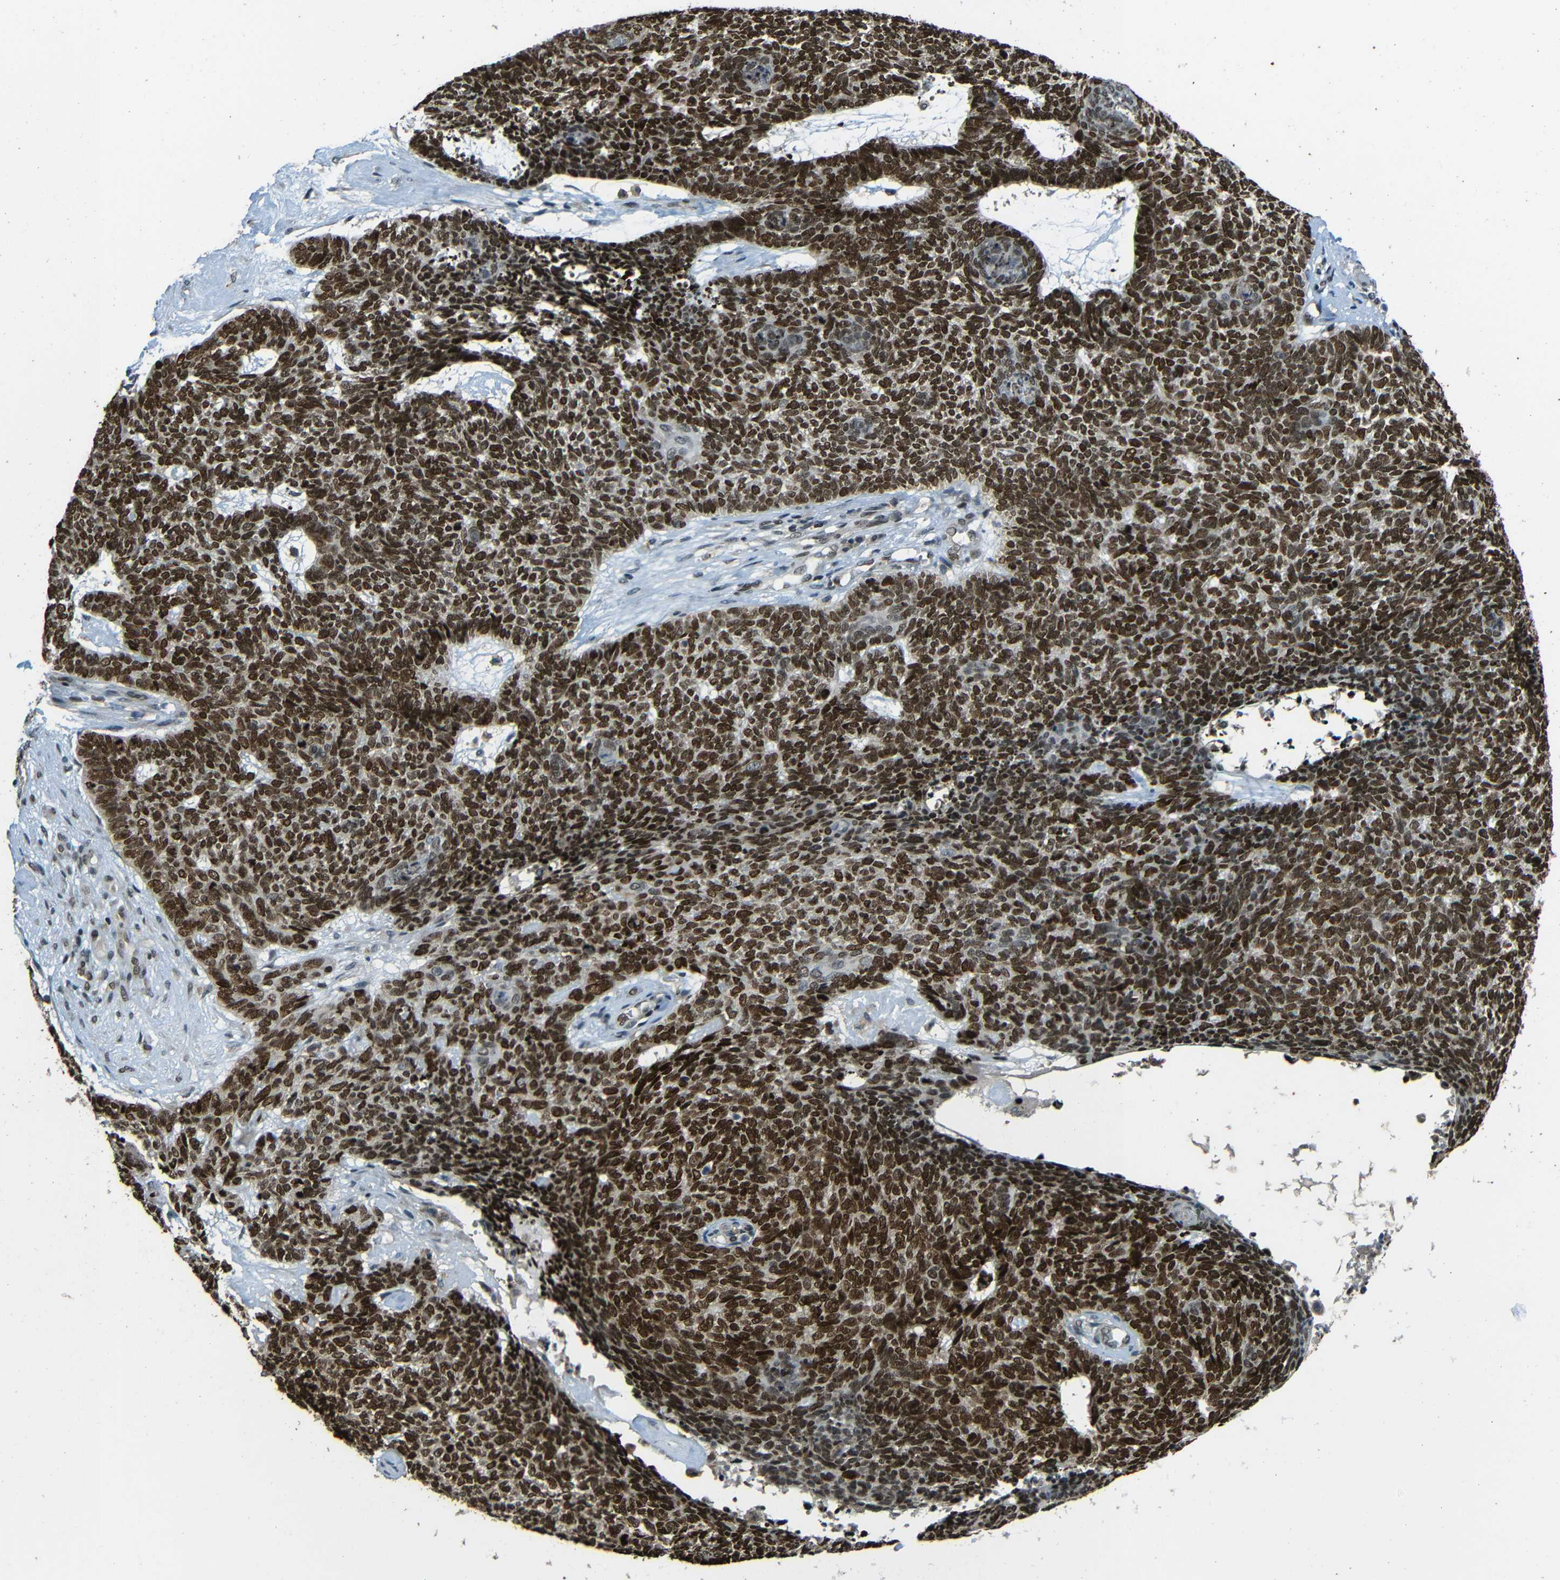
{"staining": {"intensity": "strong", "quantity": ">75%", "location": "nuclear"}, "tissue": "skin cancer", "cell_type": "Tumor cells", "image_type": "cancer", "snomed": [{"axis": "morphology", "description": "Basal cell carcinoma"}, {"axis": "topography", "description": "Skin"}], "caption": "Tumor cells show strong nuclear staining in about >75% of cells in basal cell carcinoma (skin).", "gene": "PSIP1", "patient": {"sex": "female", "age": 84}}